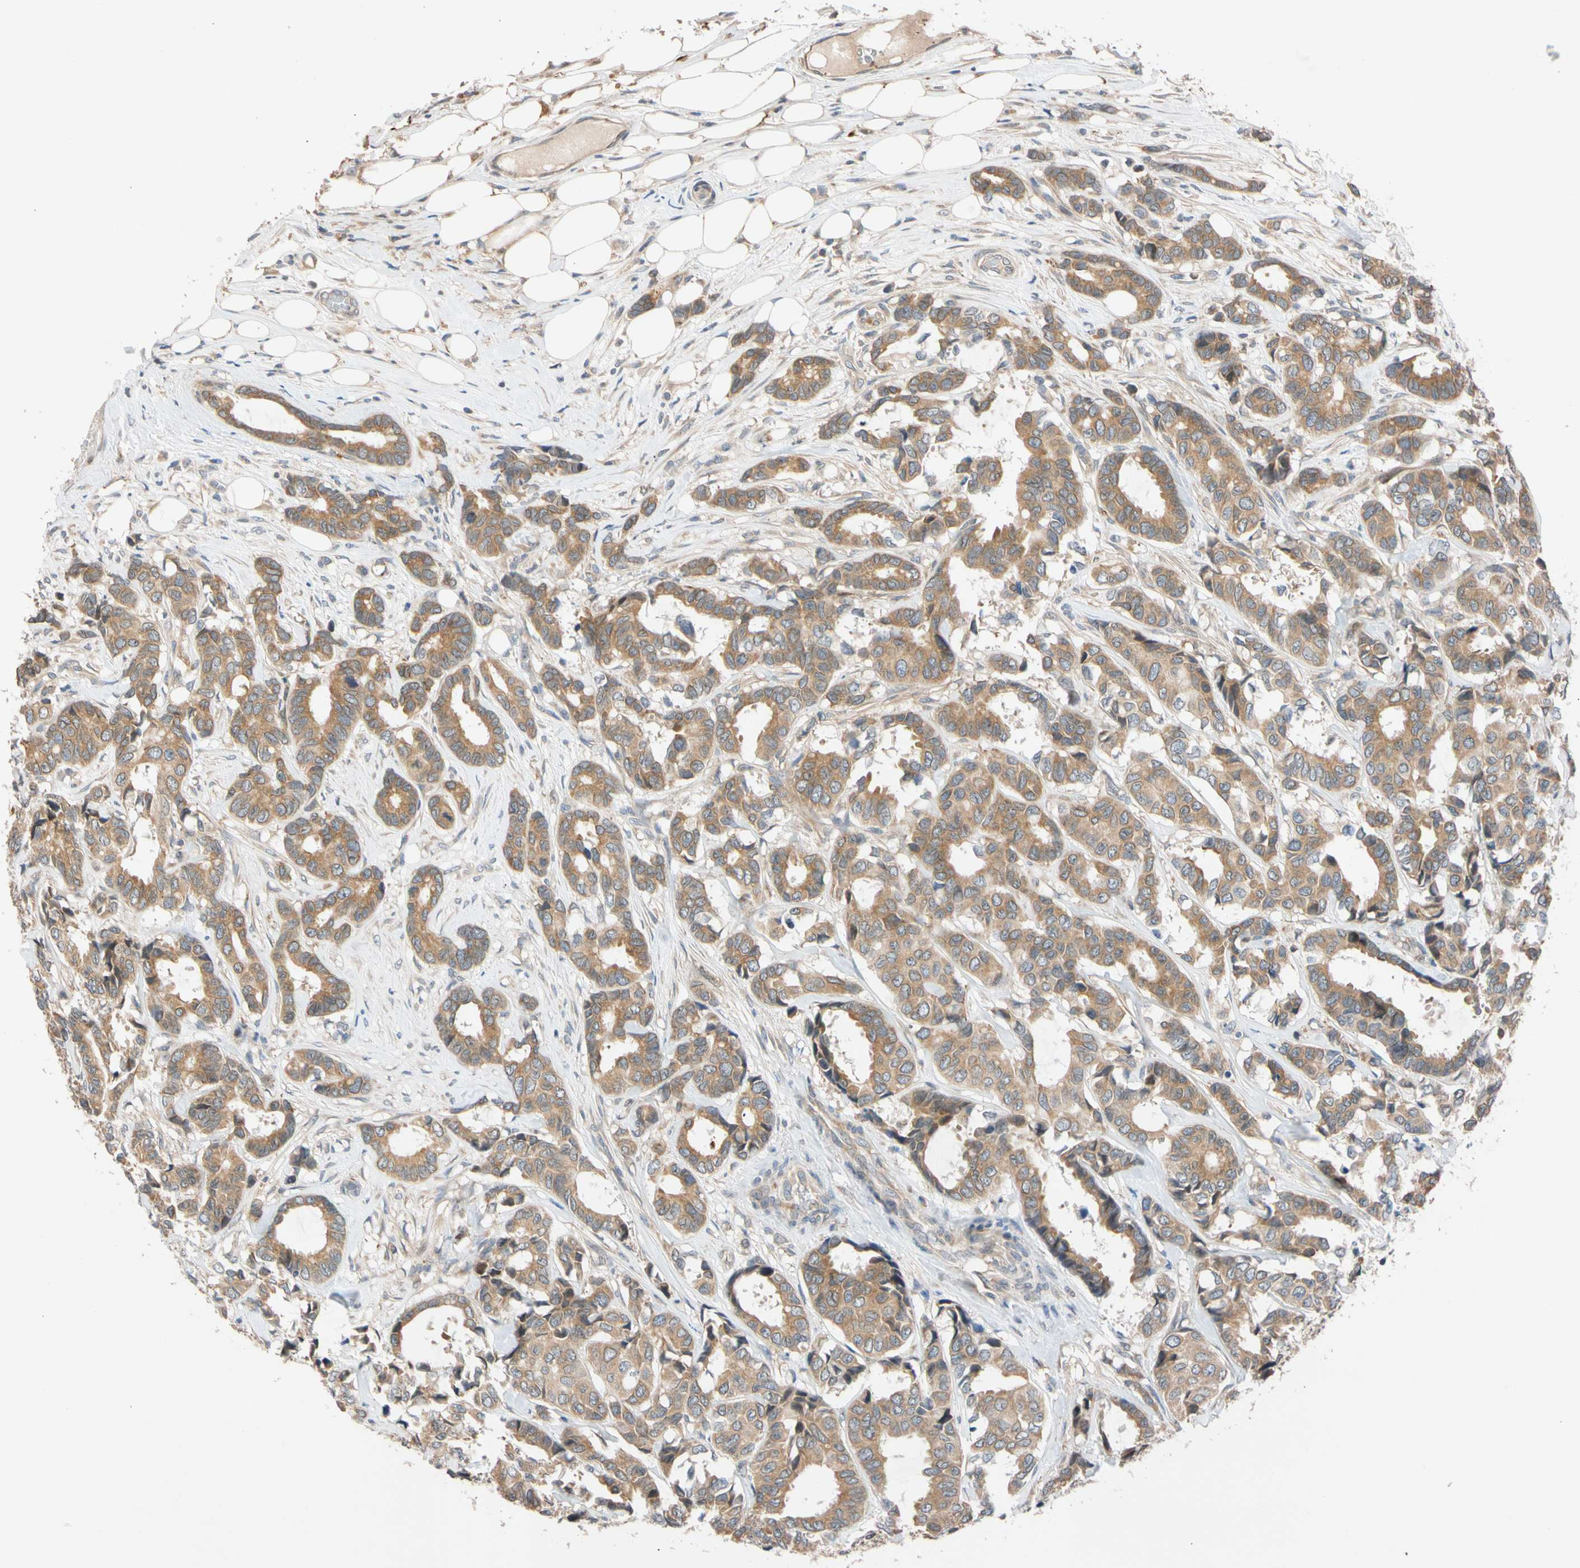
{"staining": {"intensity": "moderate", "quantity": ">75%", "location": "cytoplasmic/membranous"}, "tissue": "breast cancer", "cell_type": "Tumor cells", "image_type": "cancer", "snomed": [{"axis": "morphology", "description": "Duct carcinoma"}, {"axis": "topography", "description": "Breast"}], "caption": "Intraductal carcinoma (breast) tissue demonstrates moderate cytoplasmic/membranous expression in about >75% of tumor cells Immunohistochemistry (ihc) stains the protein of interest in brown and the nuclei are stained blue.", "gene": "CNST", "patient": {"sex": "female", "age": 87}}